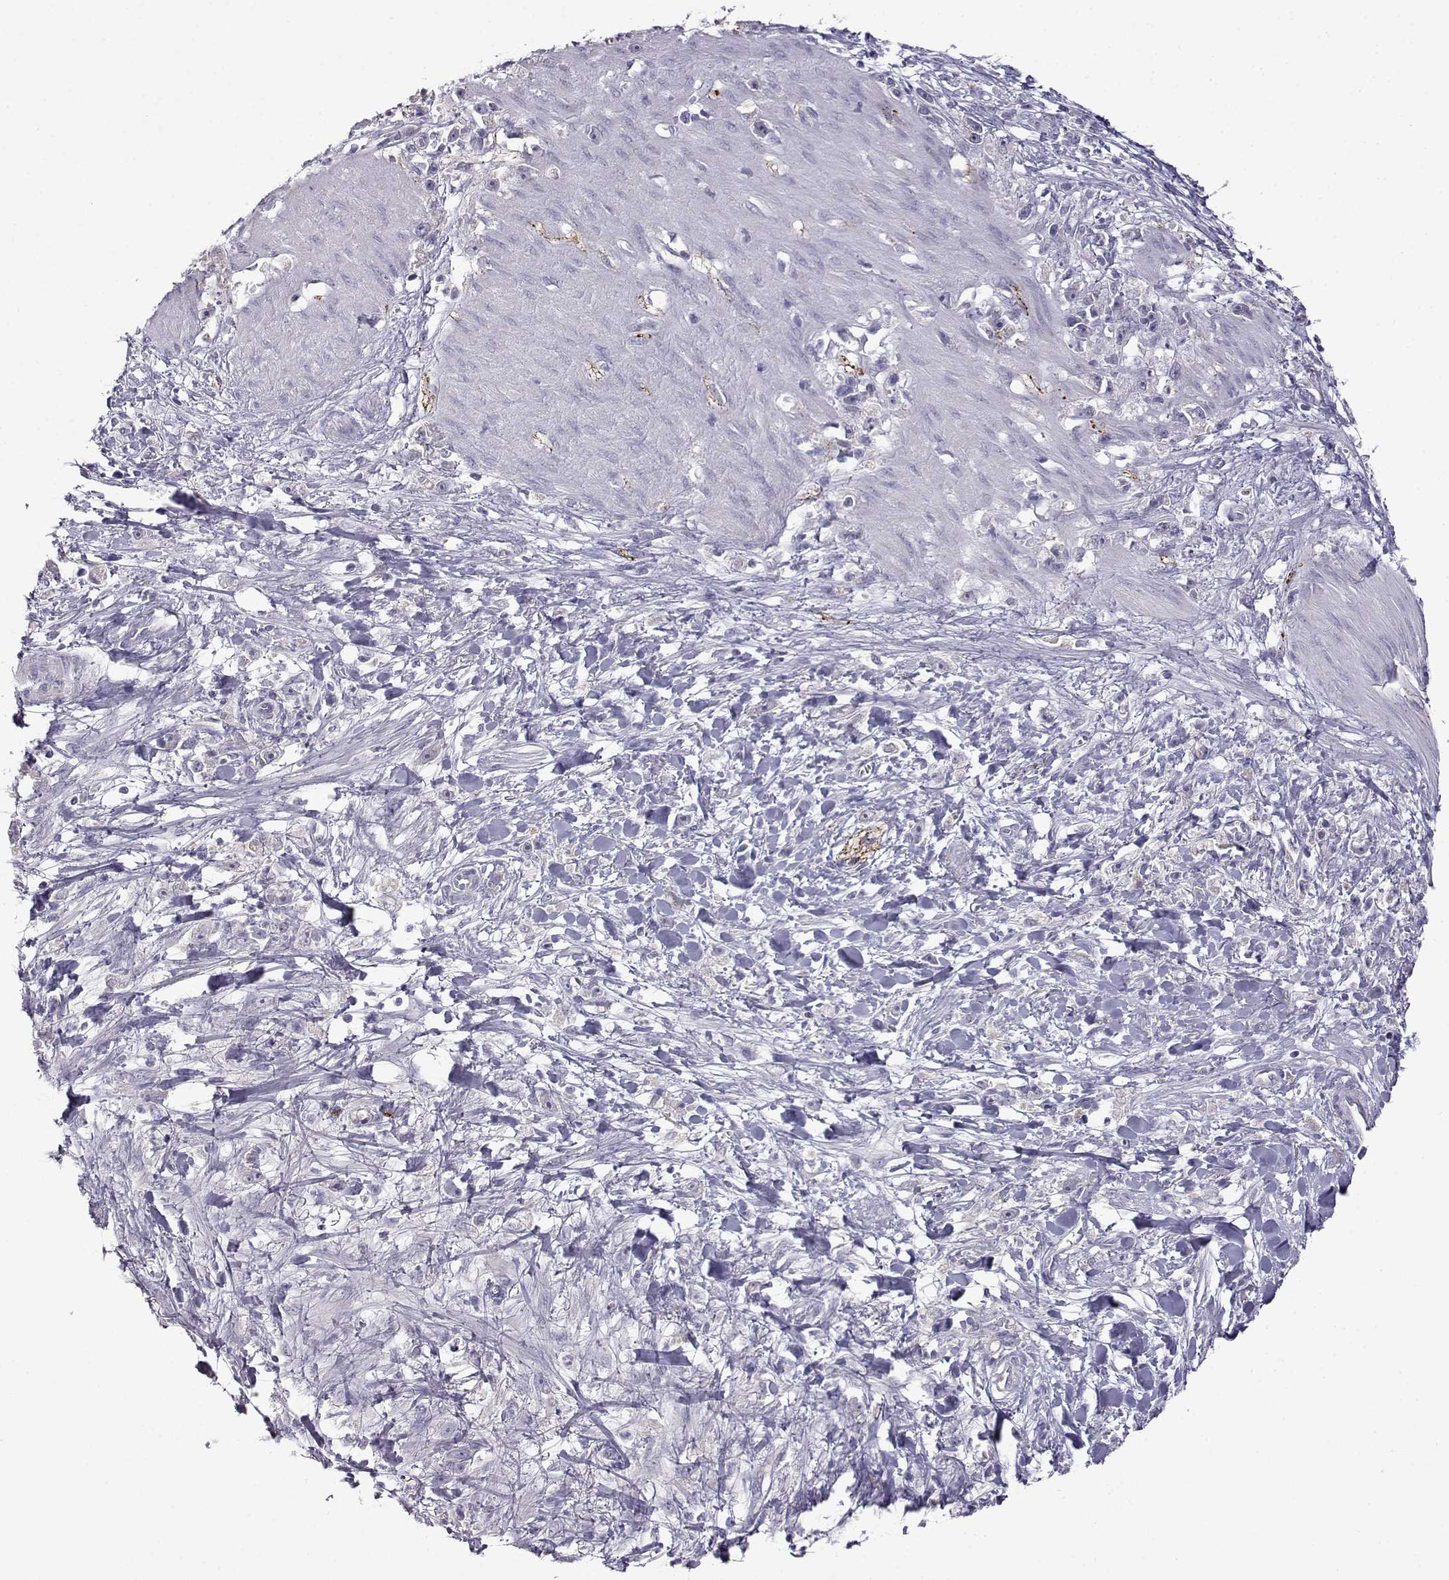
{"staining": {"intensity": "negative", "quantity": "none", "location": "none"}, "tissue": "stomach cancer", "cell_type": "Tumor cells", "image_type": "cancer", "snomed": [{"axis": "morphology", "description": "Adenocarcinoma, NOS"}, {"axis": "topography", "description": "Stomach"}], "caption": "Immunohistochemistry (IHC) micrograph of human adenocarcinoma (stomach) stained for a protein (brown), which shows no expression in tumor cells.", "gene": "VGF", "patient": {"sex": "female", "age": 59}}